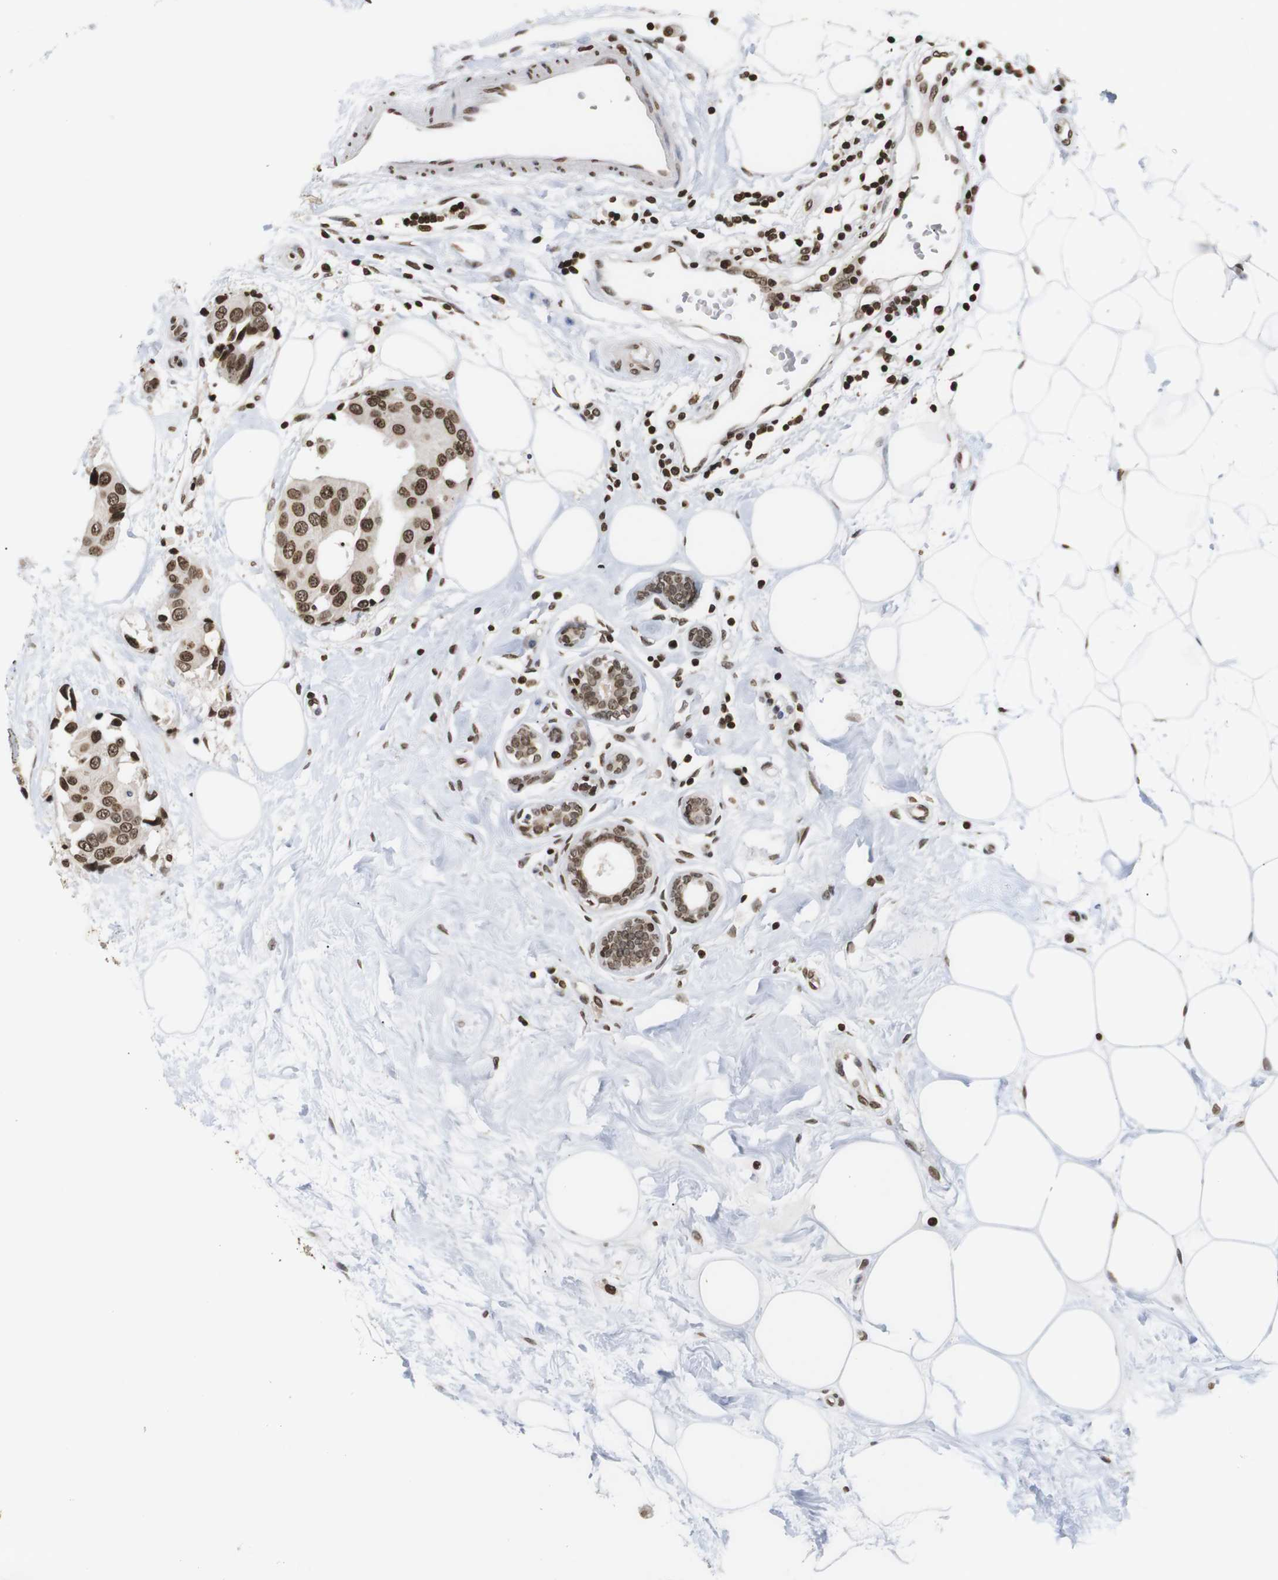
{"staining": {"intensity": "moderate", "quantity": ">75%", "location": "nuclear"}, "tissue": "breast cancer", "cell_type": "Tumor cells", "image_type": "cancer", "snomed": [{"axis": "morphology", "description": "Normal tissue, NOS"}, {"axis": "morphology", "description": "Duct carcinoma"}, {"axis": "topography", "description": "Breast"}], "caption": "A medium amount of moderate nuclear positivity is seen in approximately >75% of tumor cells in breast cancer tissue. (Stains: DAB (3,3'-diaminobenzidine) in brown, nuclei in blue, Microscopy: brightfield microscopy at high magnification).", "gene": "ETV5", "patient": {"sex": "female", "age": 39}}